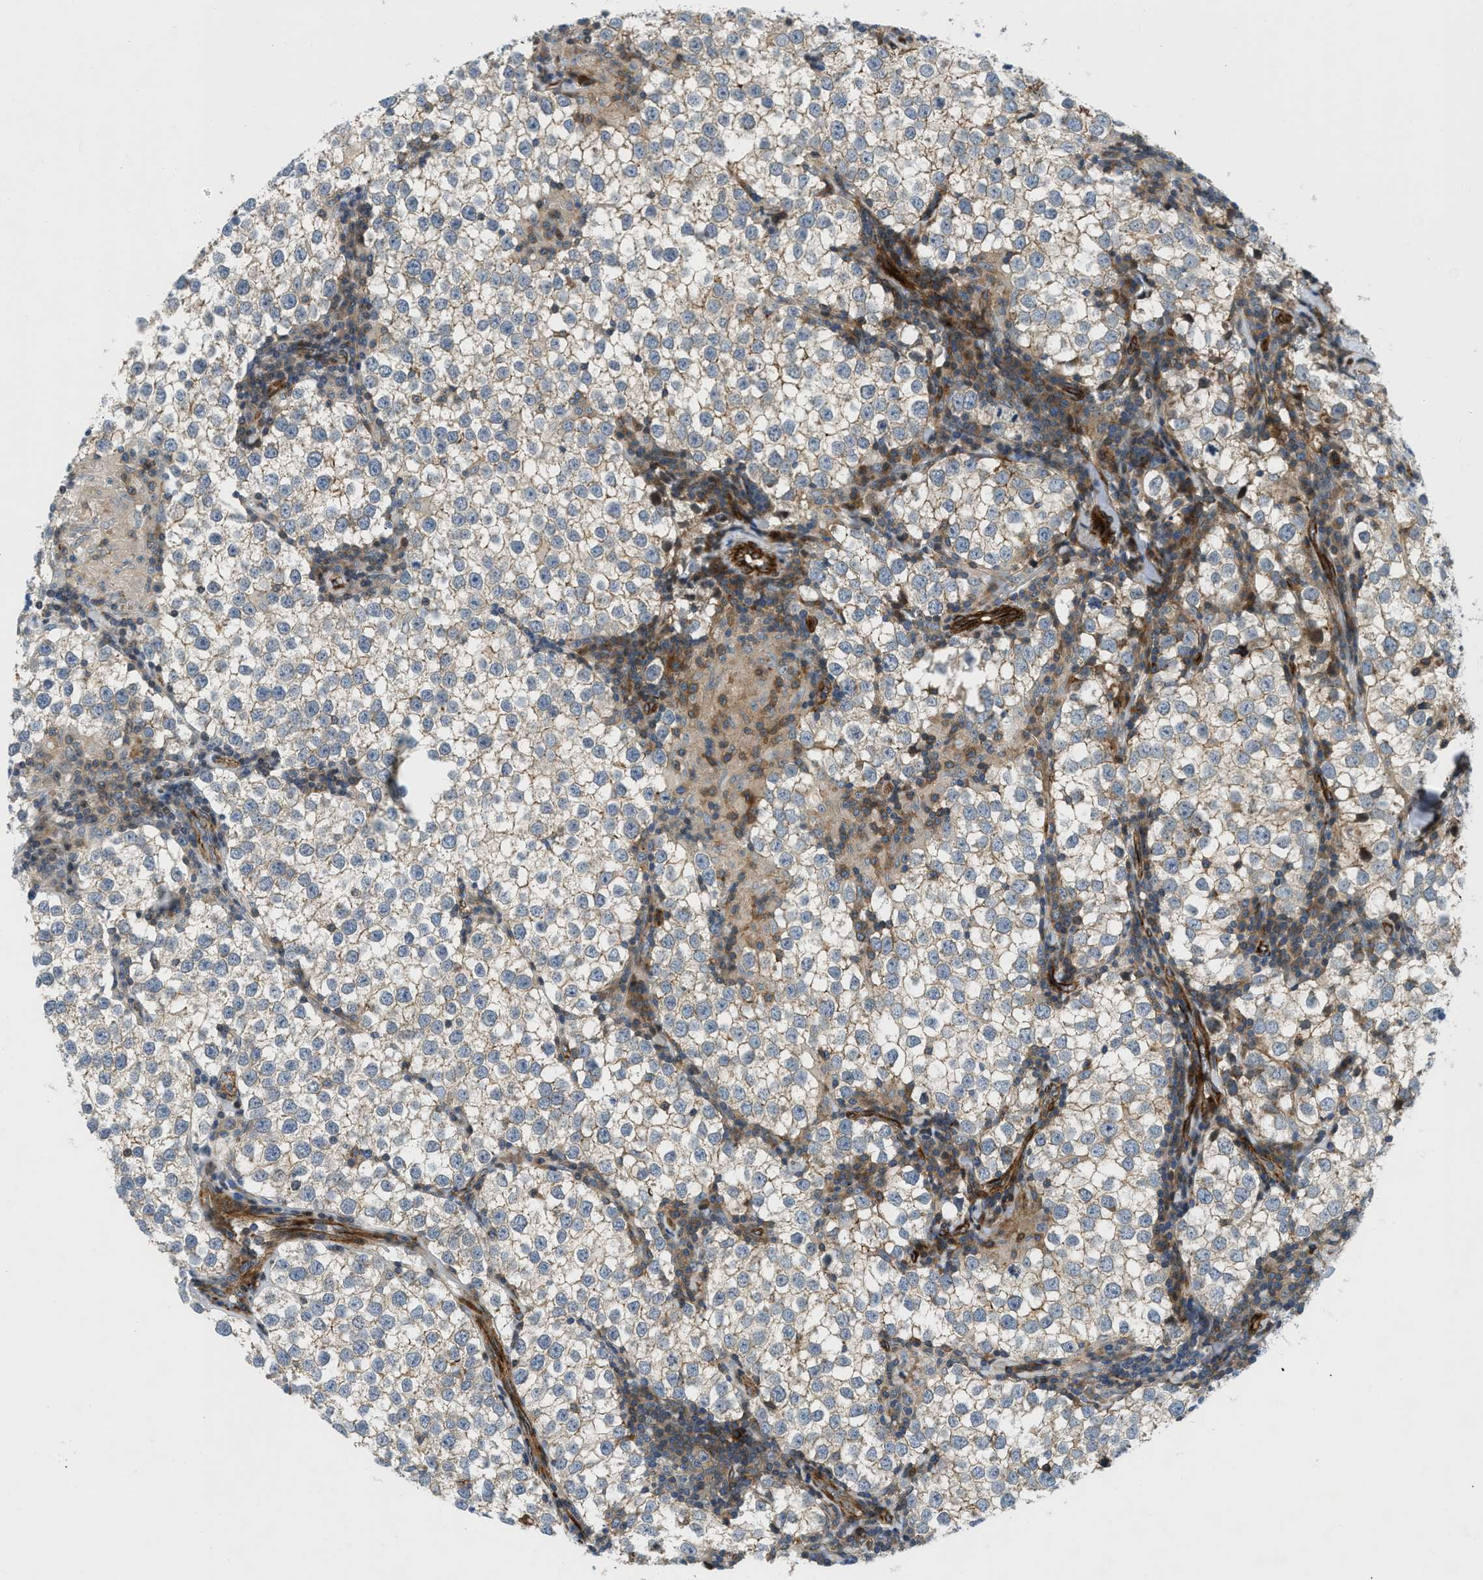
{"staining": {"intensity": "weak", "quantity": ">75%", "location": "cytoplasmic/membranous"}, "tissue": "testis cancer", "cell_type": "Tumor cells", "image_type": "cancer", "snomed": [{"axis": "morphology", "description": "Seminoma, NOS"}, {"axis": "morphology", "description": "Carcinoma, Embryonal, NOS"}, {"axis": "topography", "description": "Testis"}], "caption": "IHC of testis seminoma reveals low levels of weak cytoplasmic/membranous positivity in about >75% of tumor cells.", "gene": "NYNRIN", "patient": {"sex": "male", "age": 36}}